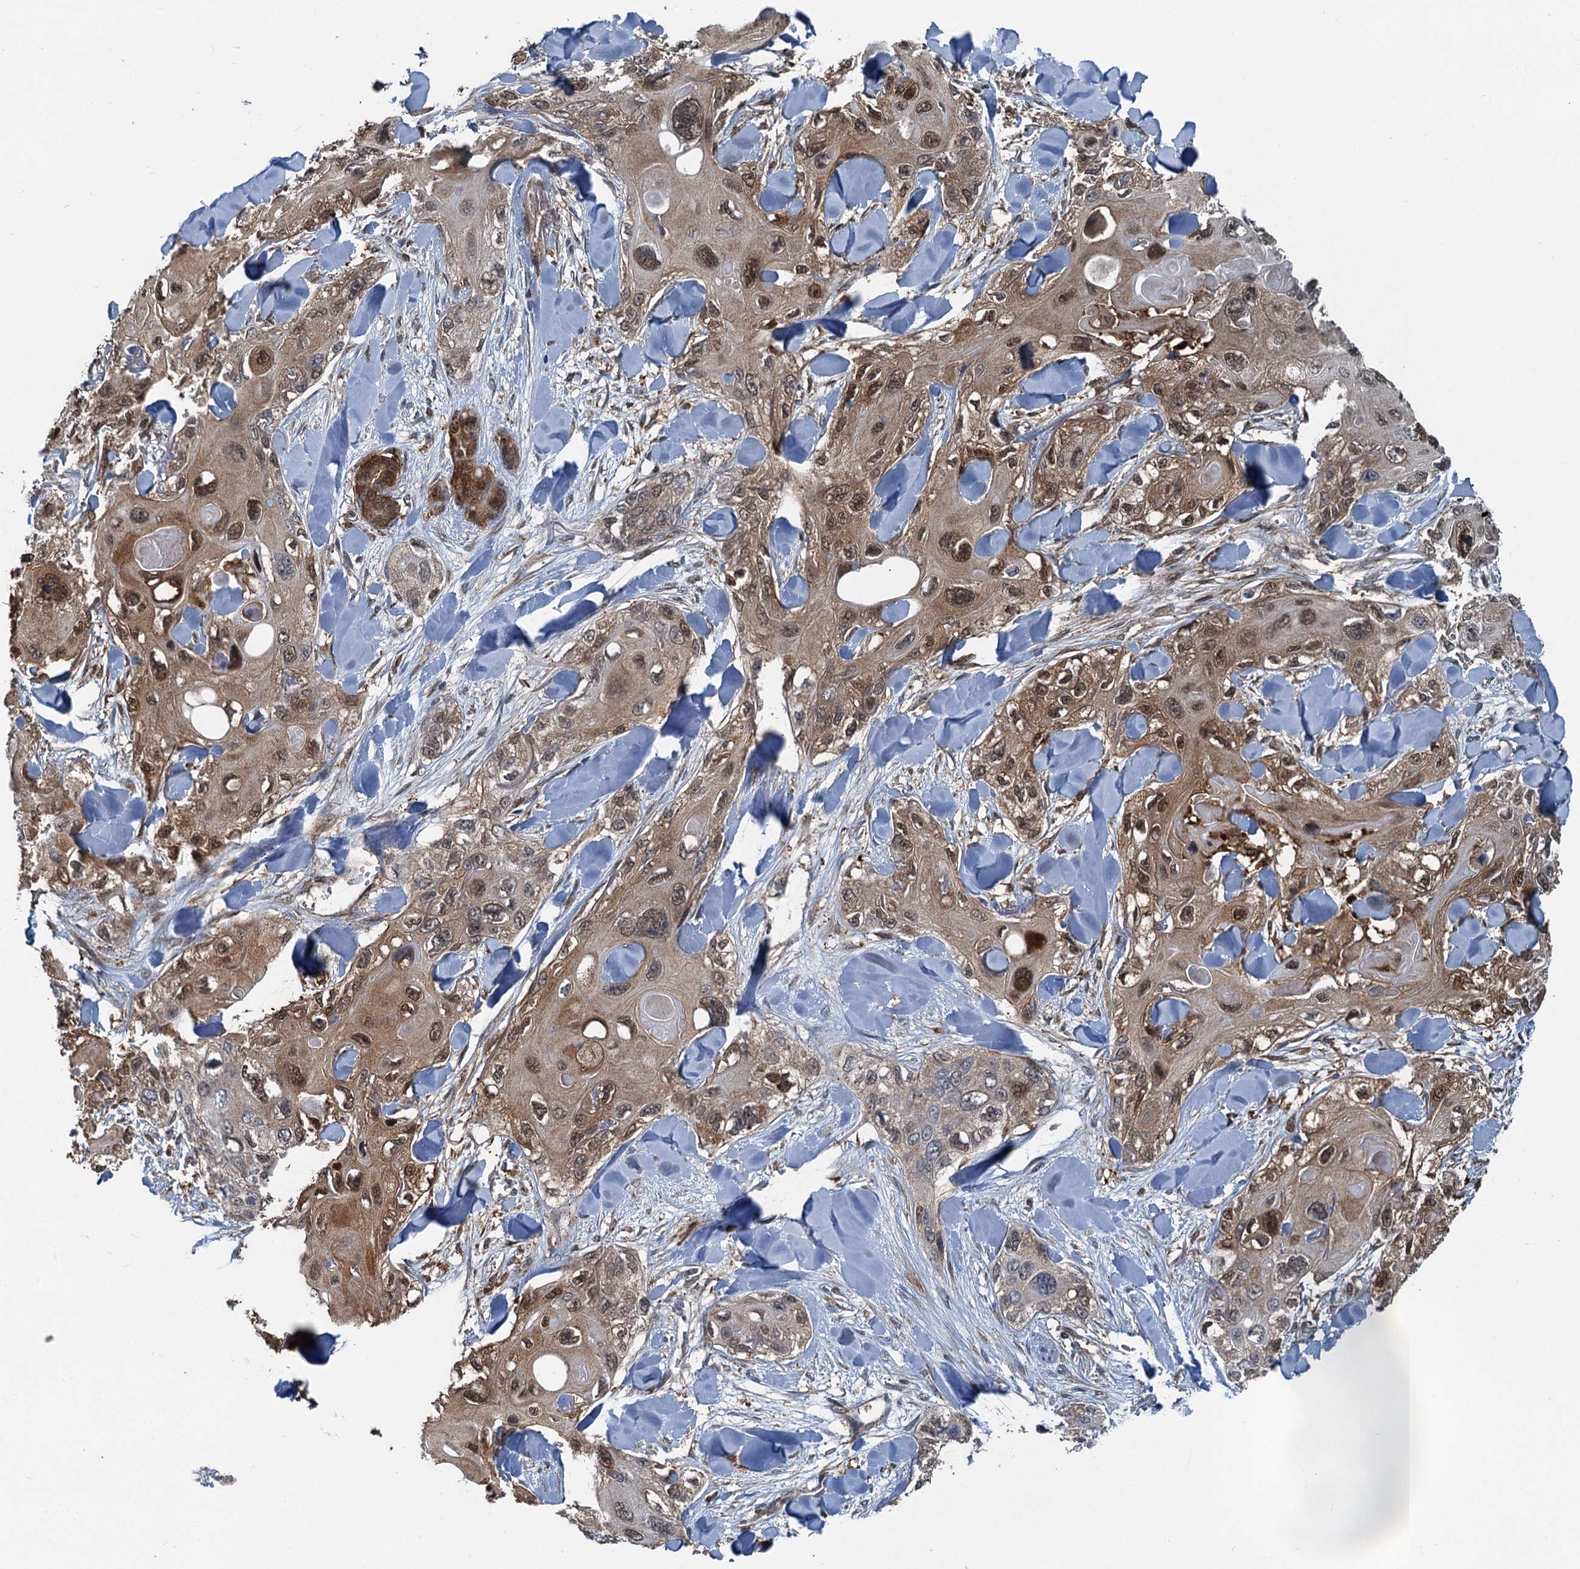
{"staining": {"intensity": "moderate", "quantity": "25%-75%", "location": "cytoplasmic/membranous,nuclear"}, "tissue": "skin cancer", "cell_type": "Tumor cells", "image_type": "cancer", "snomed": [{"axis": "morphology", "description": "Normal tissue, NOS"}, {"axis": "morphology", "description": "Squamous cell carcinoma, NOS"}, {"axis": "topography", "description": "Skin"}], "caption": "An image of human skin squamous cell carcinoma stained for a protein demonstrates moderate cytoplasmic/membranous and nuclear brown staining in tumor cells.", "gene": "GPI", "patient": {"sex": "male", "age": 72}}